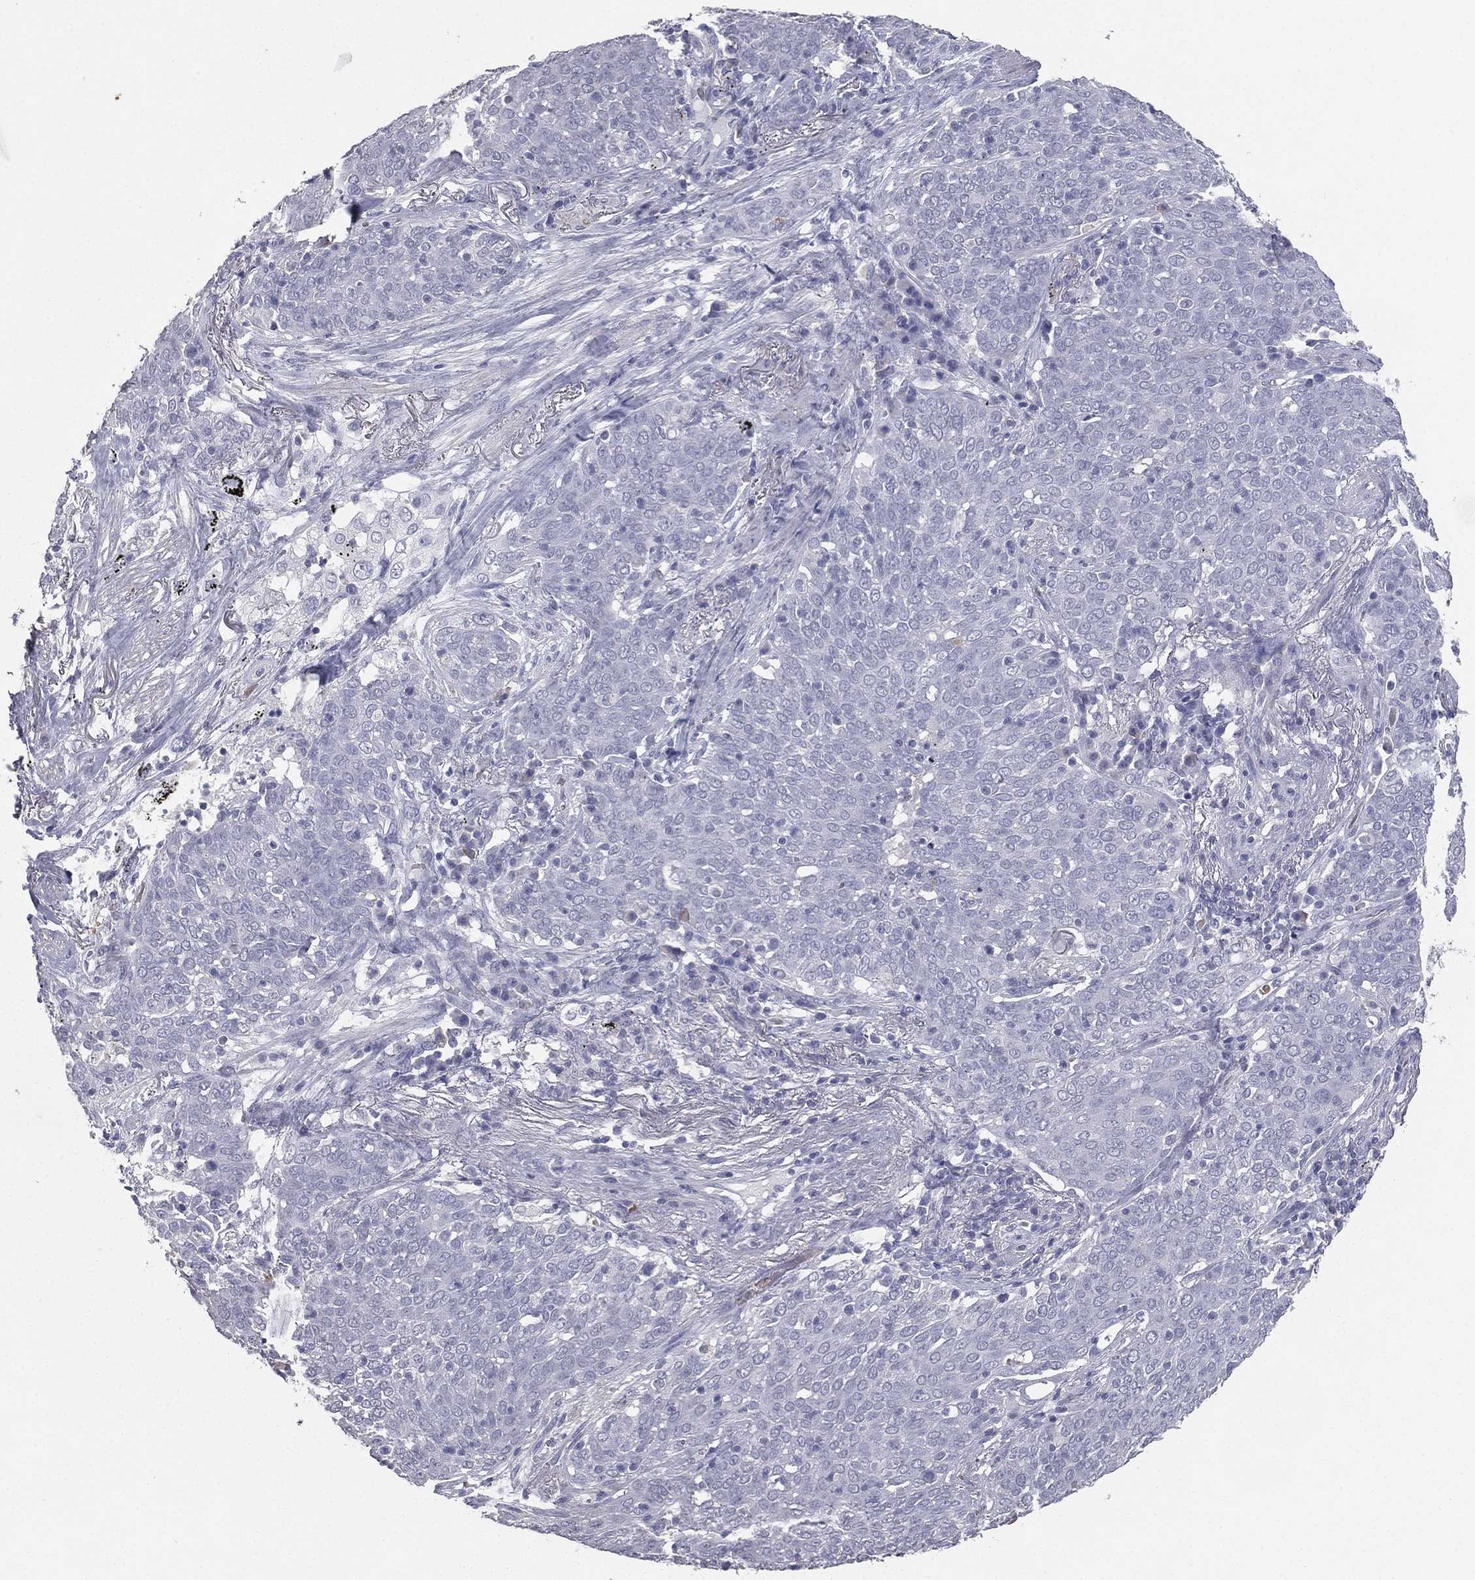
{"staining": {"intensity": "negative", "quantity": "none", "location": "none"}, "tissue": "lung cancer", "cell_type": "Tumor cells", "image_type": "cancer", "snomed": [{"axis": "morphology", "description": "Squamous cell carcinoma, NOS"}, {"axis": "topography", "description": "Lung"}], "caption": "Image shows no protein staining in tumor cells of lung cancer (squamous cell carcinoma) tissue.", "gene": "ESX1", "patient": {"sex": "male", "age": 82}}